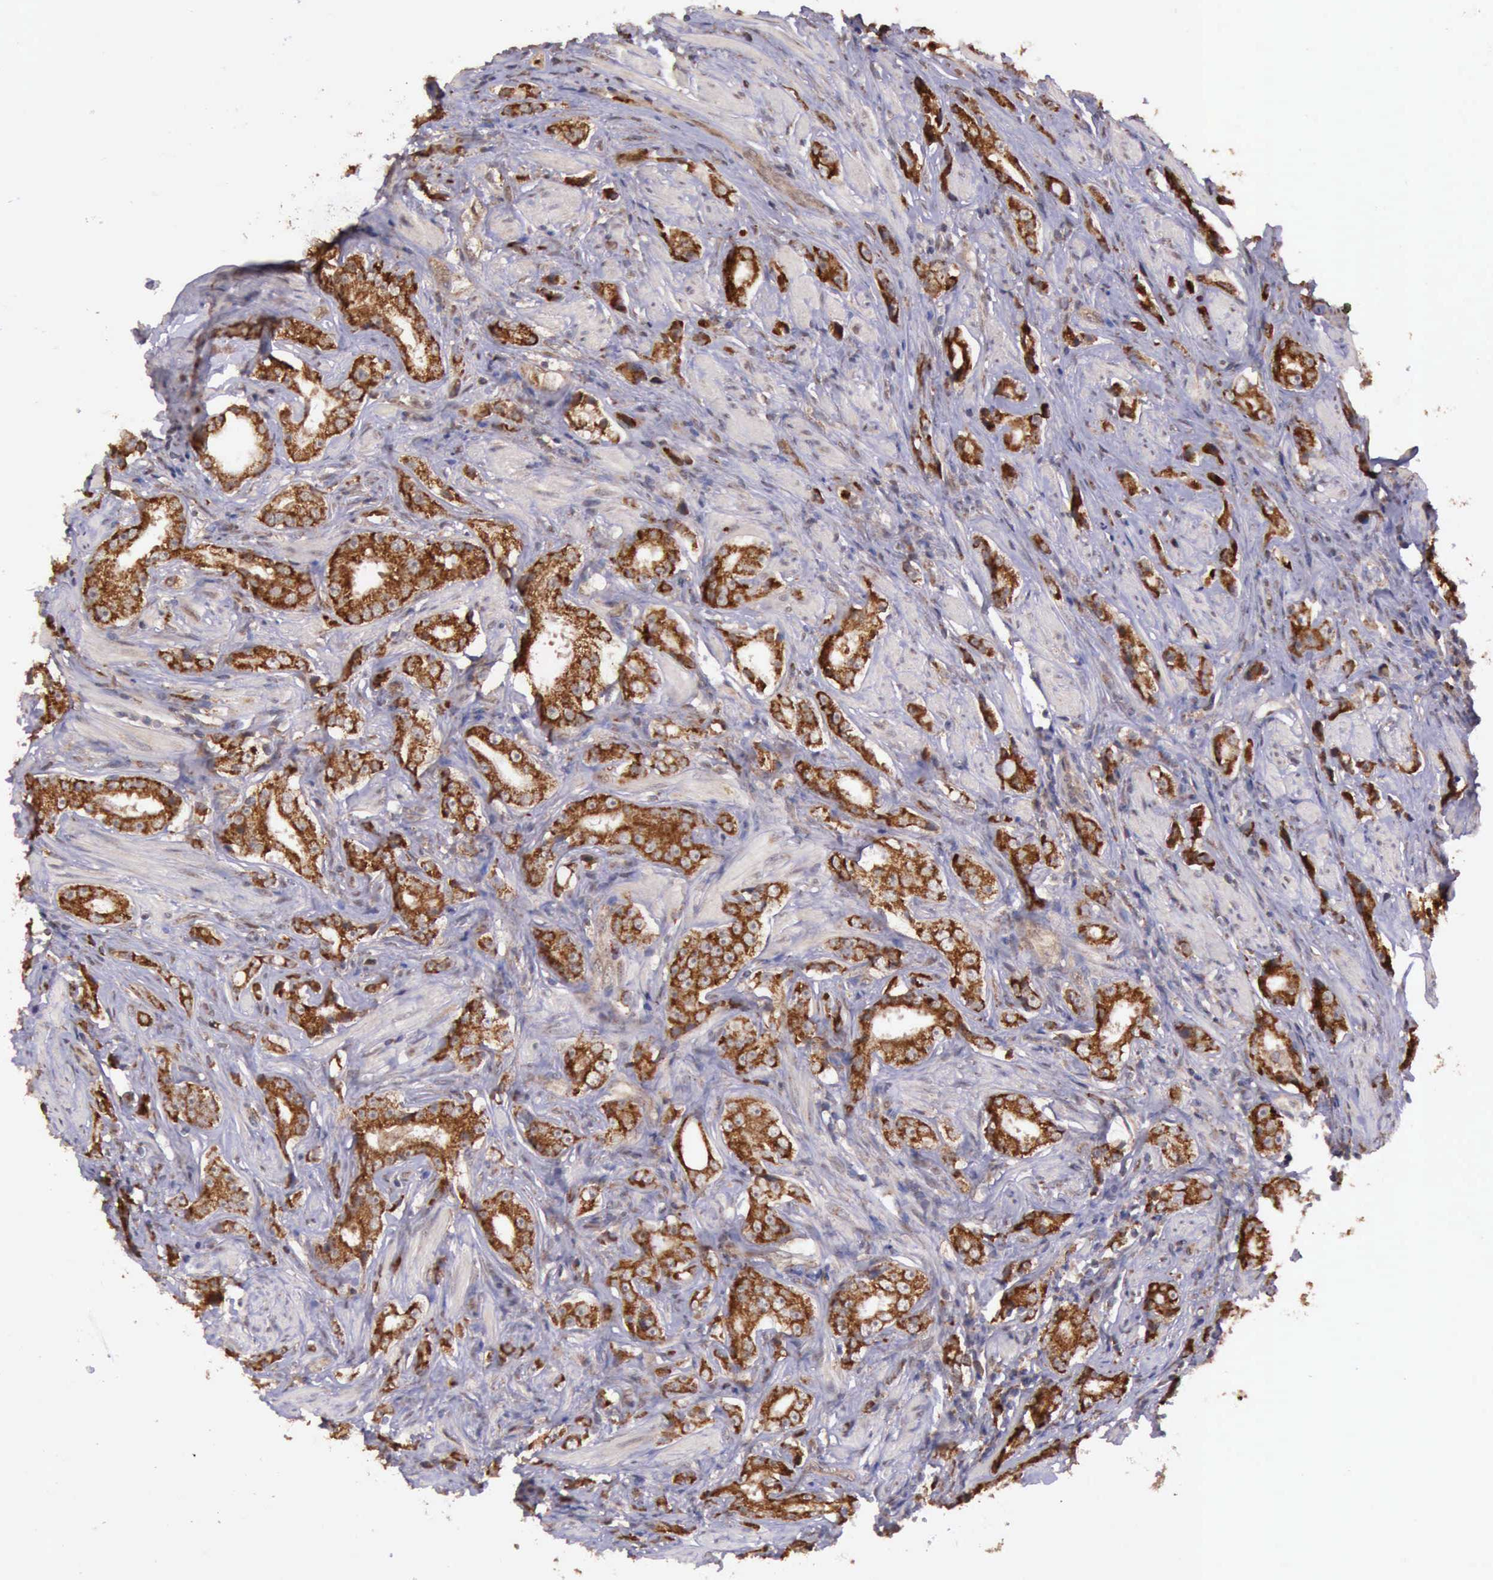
{"staining": {"intensity": "strong", "quantity": ">75%", "location": "cytoplasmic/membranous"}, "tissue": "prostate cancer", "cell_type": "Tumor cells", "image_type": "cancer", "snomed": [{"axis": "morphology", "description": "Adenocarcinoma, Medium grade"}, {"axis": "topography", "description": "Prostate"}], "caption": "Protein expression analysis of human prostate adenocarcinoma (medium-grade) reveals strong cytoplasmic/membranous positivity in approximately >75% of tumor cells. The protein of interest is shown in brown color, while the nuclei are stained blue.", "gene": "ARMCX3", "patient": {"sex": "male", "age": 53}}